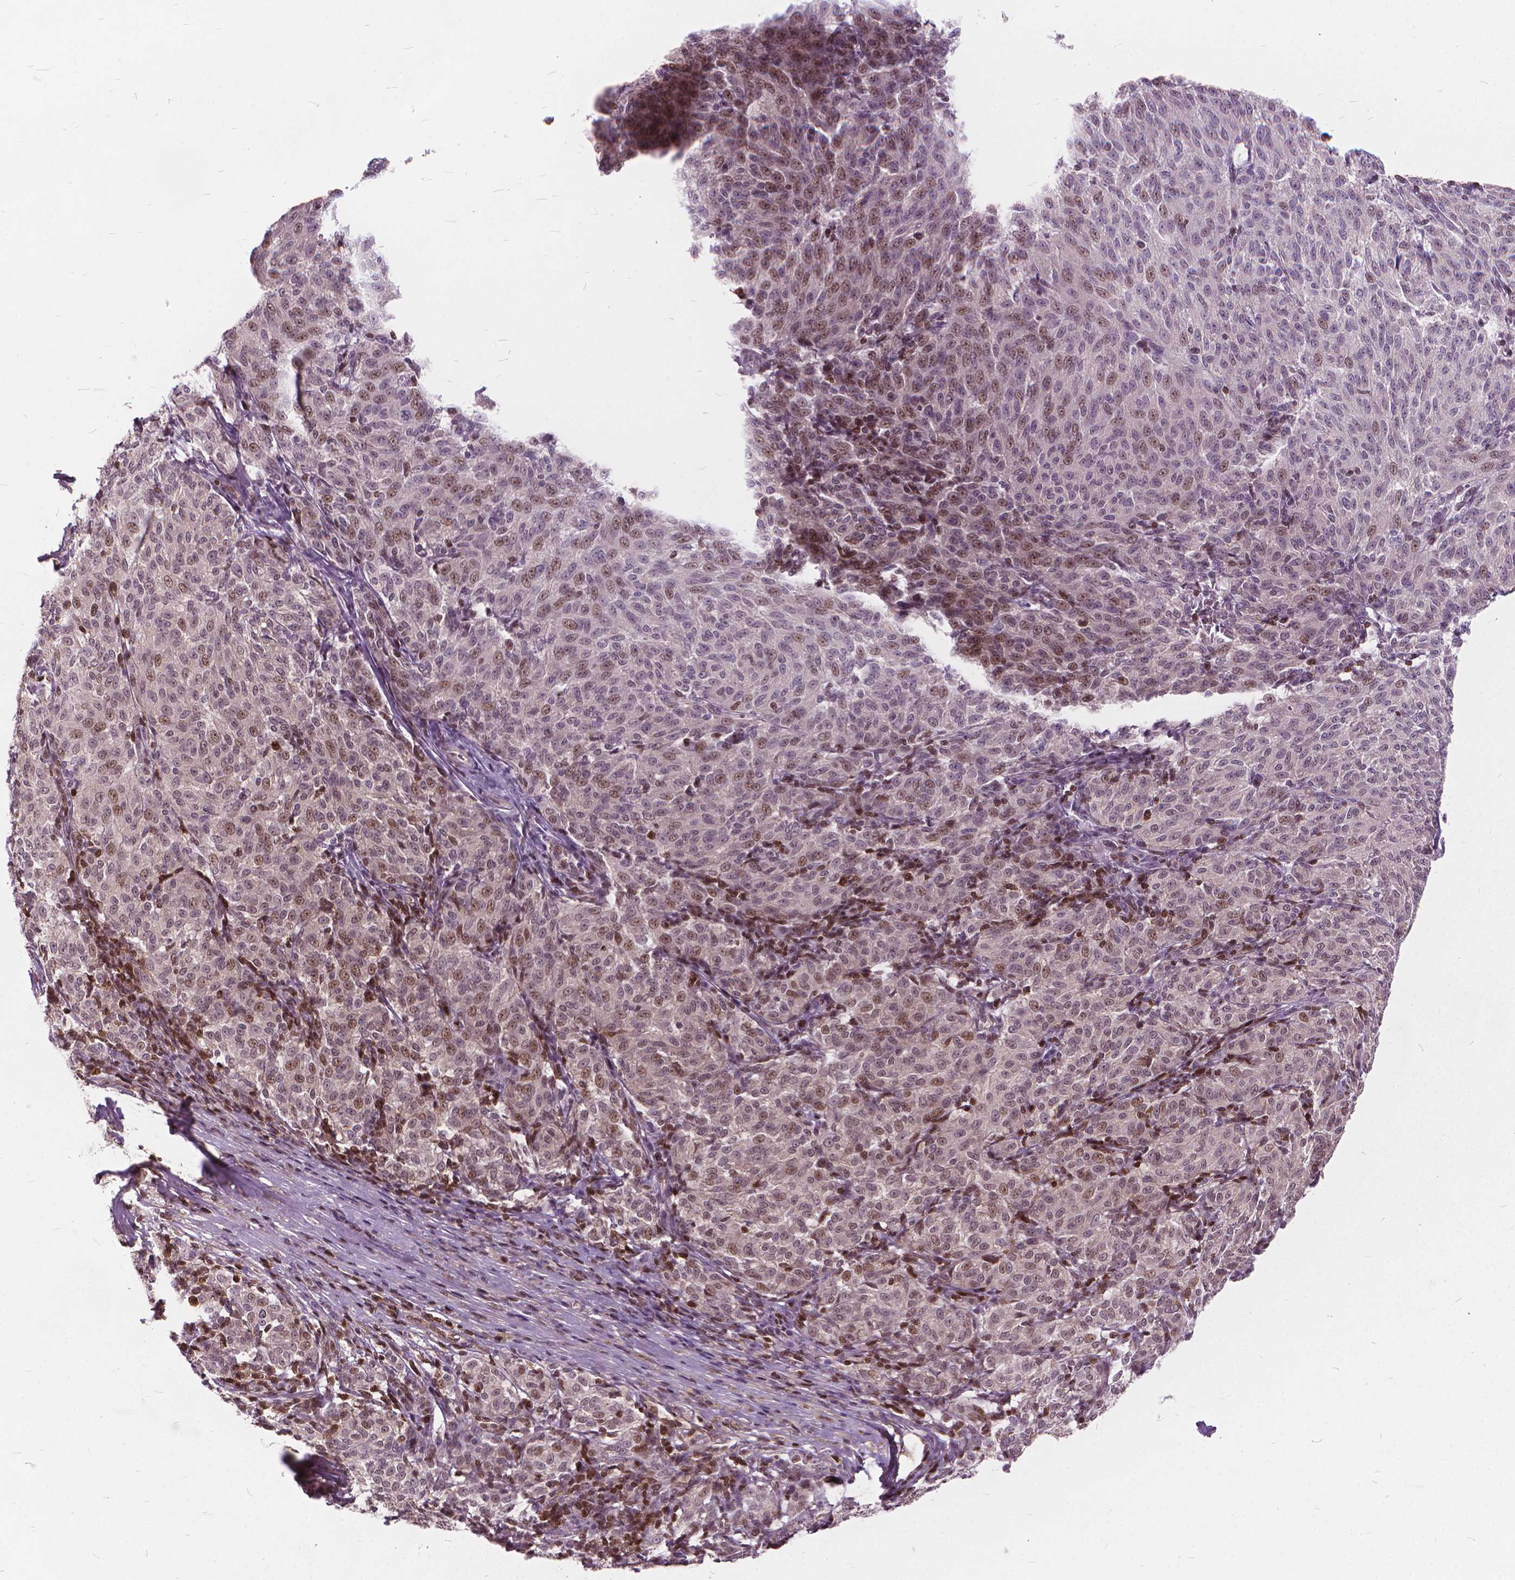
{"staining": {"intensity": "moderate", "quantity": "25%-75%", "location": "nuclear"}, "tissue": "melanoma", "cell_type": "Tumor cells", "image_type": "cancer", "snomed": [{"axis": "morphology", "description": "Malignant melanoma, NOS"}, {"axis": "topography", "description": "Skin"}], "caption": "Approximately 25%-75% of tumor cells in malignant melanoma demonstrate moderate nuclear protein positivity as visualized by brown immunohistochemical staining.", "gene": "STAT5B", "patient": {"sex": "female", "age": 72}}